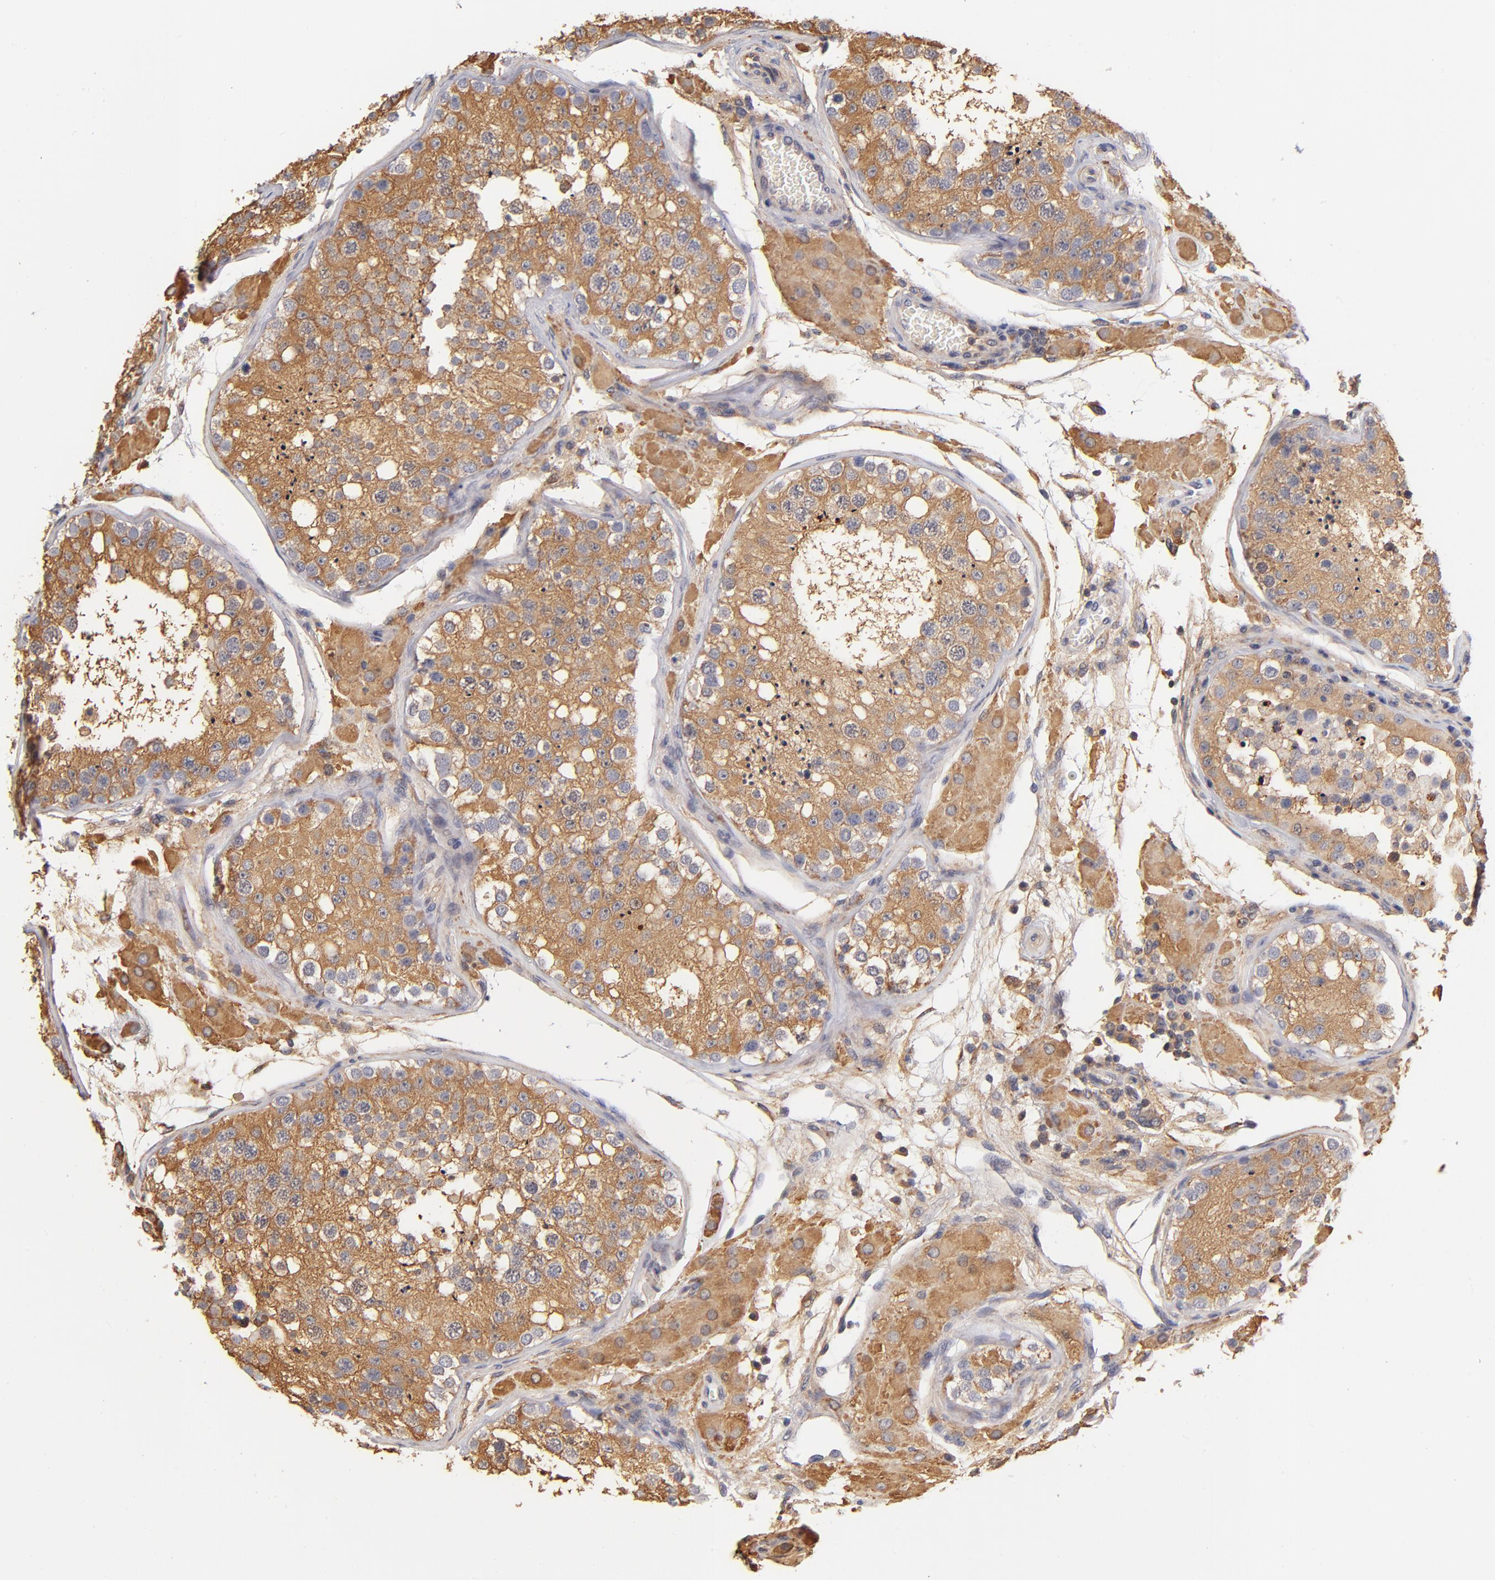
{"staining": {"intensity": "strong", "quantity": ">75%", "location": "cytoplasmic/membranous"}, "tissue": "testis", "cell_type": "Cells in seminiferous ducts", "image_type": "normal", "snomed": [{"axis": "morphology", "description": "Normal tissue, NOS"}, {"axis": "topography", "description": "Testis"}], "caption": "Immunohistochemical staining of unremarkable human testis demonstrates strong cytoplasmic/membranous protein expression in about >75% of cells in seminiferous ducts.", "gene": "FCMR", "patient": {"sex": "male", "age": 26}}